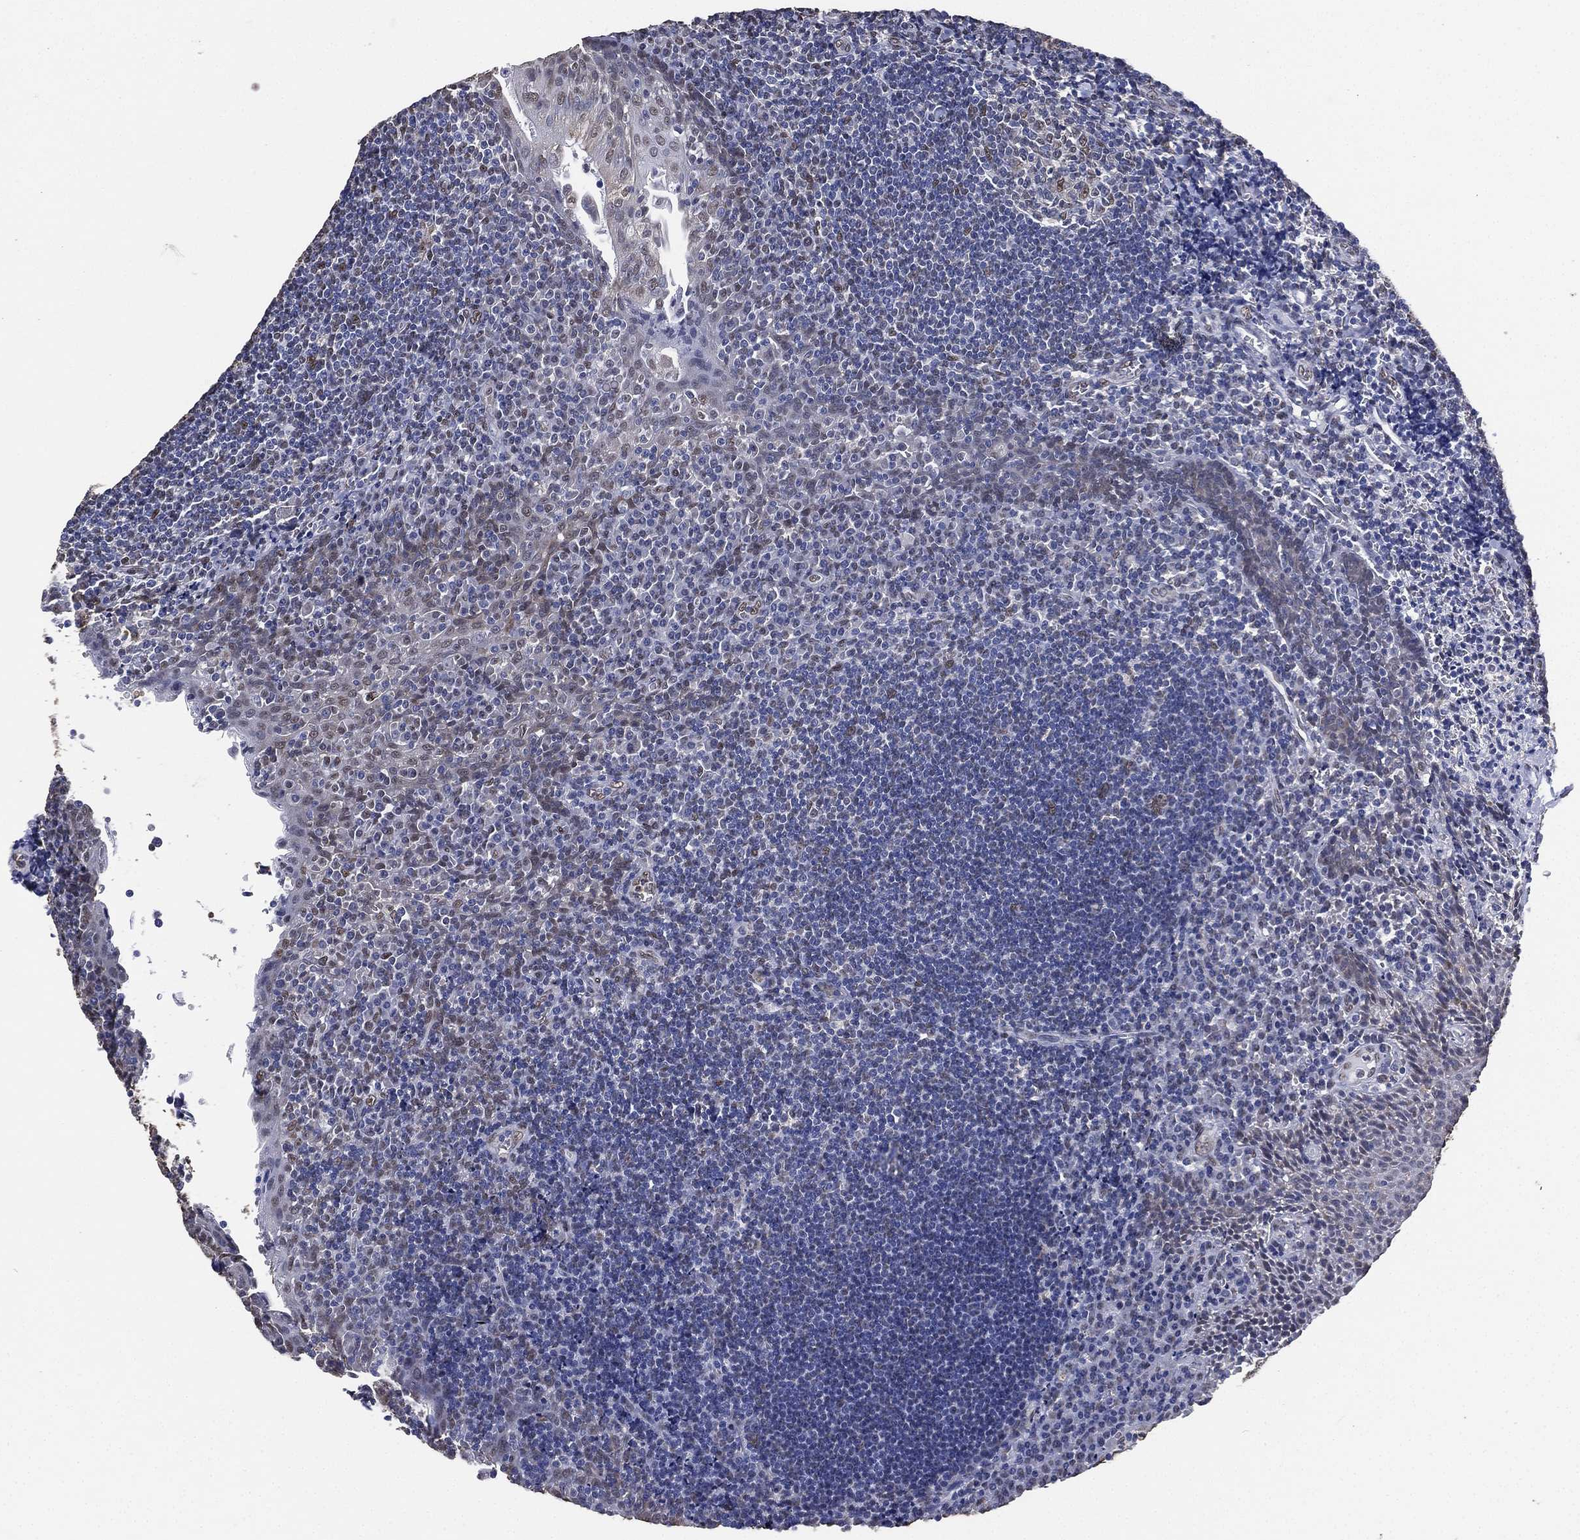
{"staining": {"intensity": "weak", "quantity": "<25%", "location": "nuclear"}, "tissue": "tonsil", "cell_type": "Germinal center cells", "image_type": "normal", "snomed": [{"axis": "morphology", "description": "Normal tissue, NOS"}, {"axis": "morphology", "description": "Inflammation, NOS"}, {"axis": "topography", "description": "Tonsil"}], "caption": "Immunohistochemical staining of normal human tonsil reveals no significant expression in germinal center cells.", "gene": "ALDH7A1", "patient": {"sex": "female", "age": 31}}